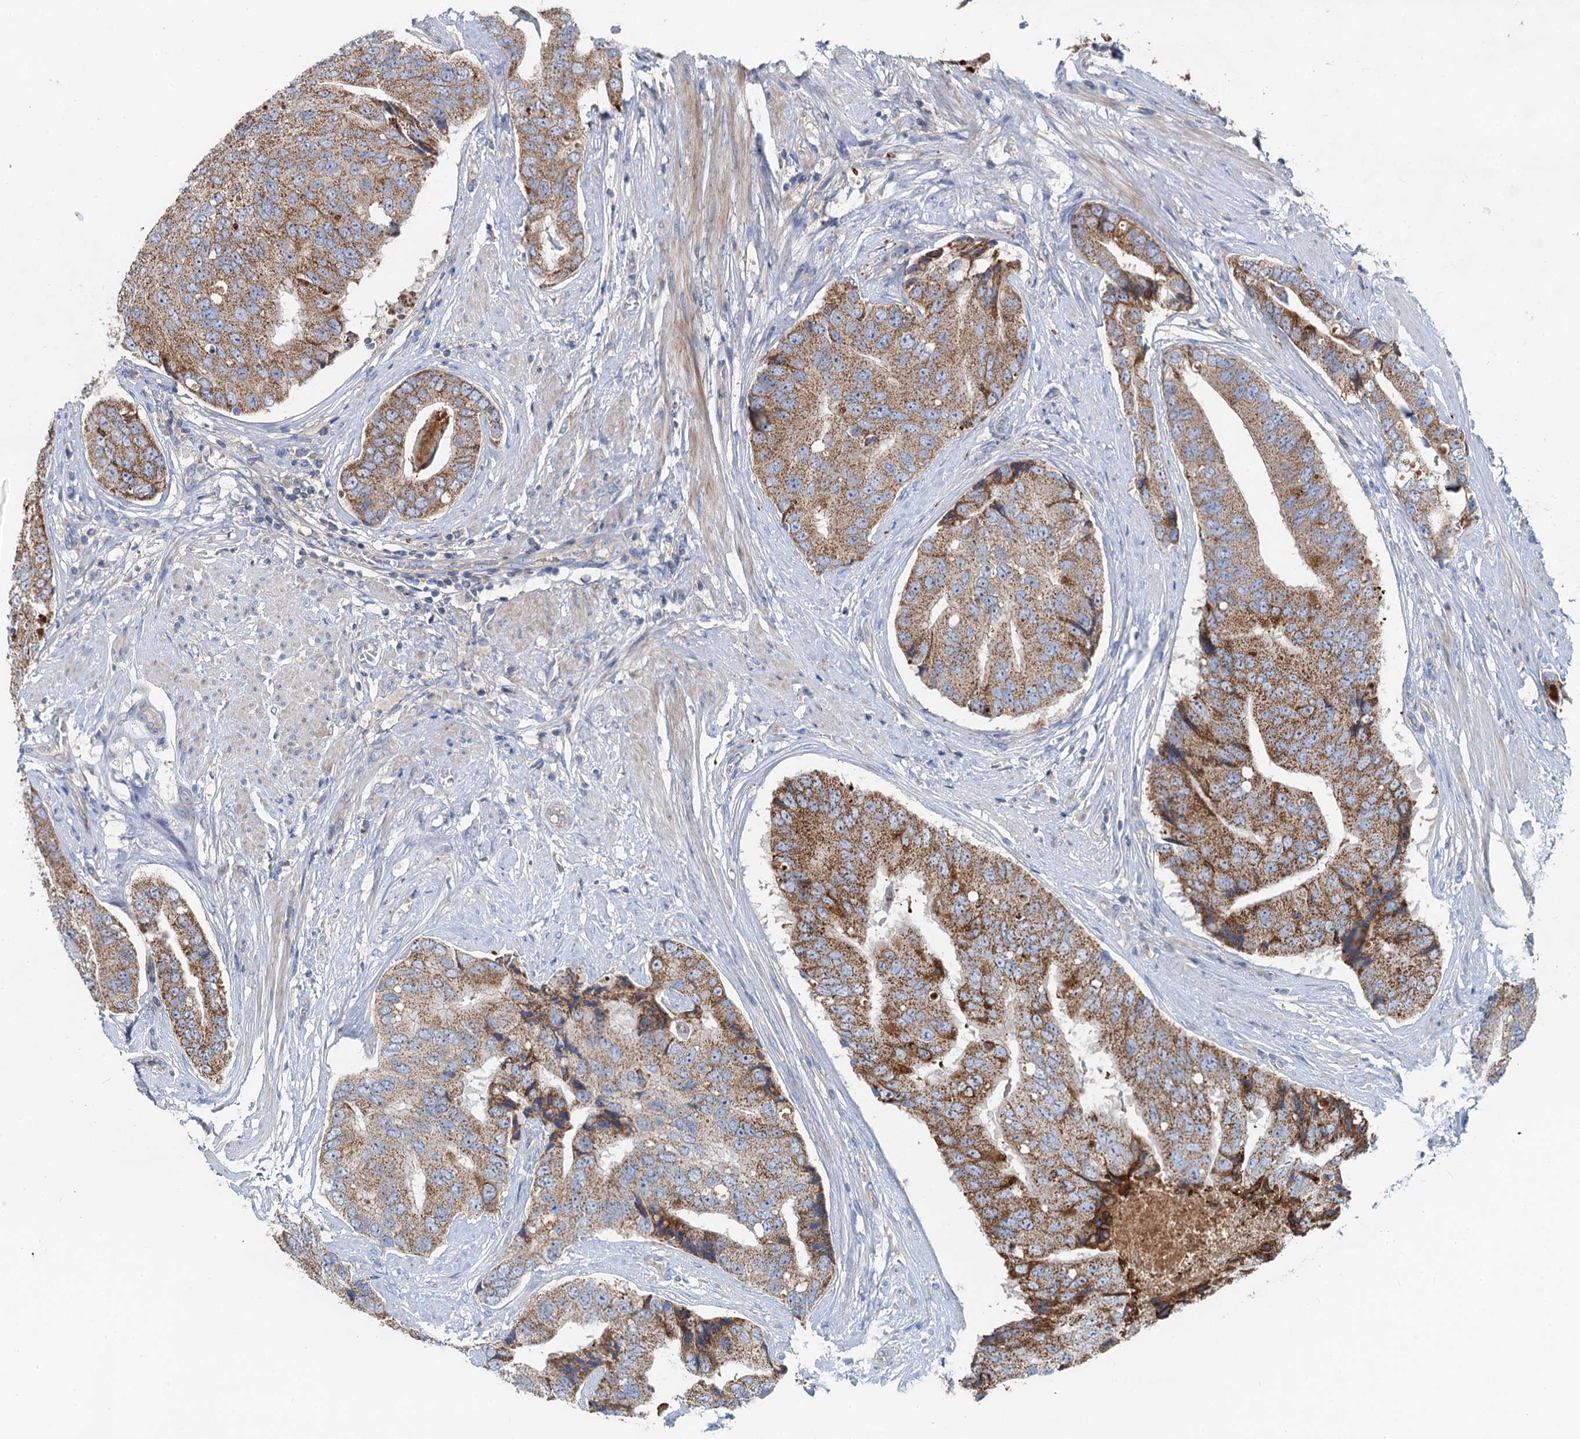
{"staining": {"intensity": "moderate", "quantity": ">75%", "location": "cytoplasmic/membranous"}, "tissue": "prostate cancer", "cell_type": "Tumor cells", "image_type": "cancer", "snomed": [{"axis": "morphology", "description": "Adenocarcinoma, High grade"}, {"axis": "topography", "description": "Prostate"}], "caption": "Tumor cells demonstrate medium levels of moderate cytoplasmic/membranous positivity in about >75% of cells in human high-grade adenocarcinoma (prostate).", "gene": "ANKRD26", "patient": {"sex": "male", "age": 70}}